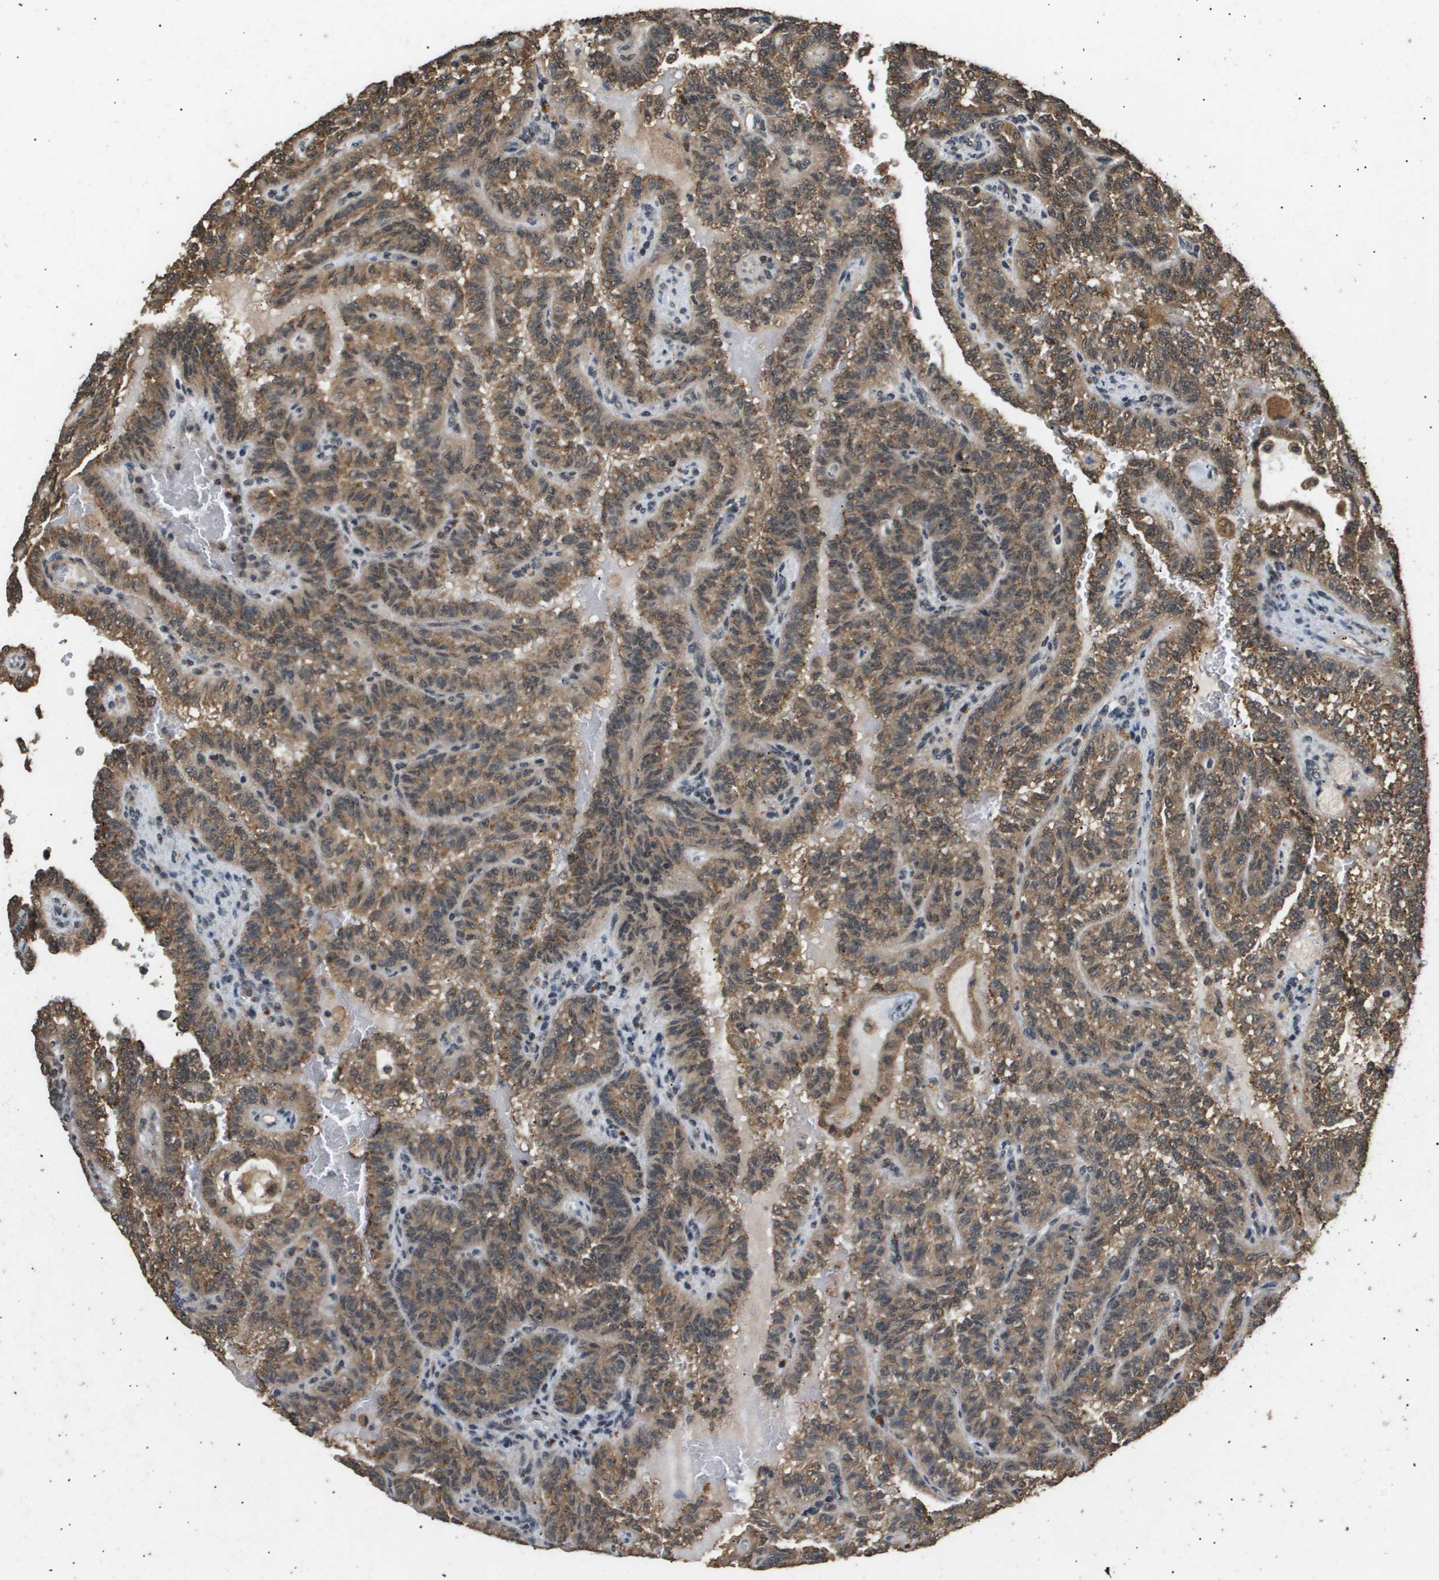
{"staining": {"intensity": "moderate", "quantity": ">75%", "location": "cytoplasmic/membranous"}, "tissue": "renal cancer", "cell_type": "Tumor cells", "image_type": "cancer", "snomed": [{"axis": "morphology", "description": "Inflammation, NOS"}, {"axis": "morphology", "description": "Adenocarcinoma, NOS"}, {"axis": "topography", "description": "Kidney"}], "caption": "Immunohistochemical staining of human renal cancer (adenocarcinoma) demonstrates medium levels of moderate cytoplasmic/membranous protein positivity in approximately >75% of tumor cells.", "gene": "ING1", "patient": {"sex": "male", "age": 68}}